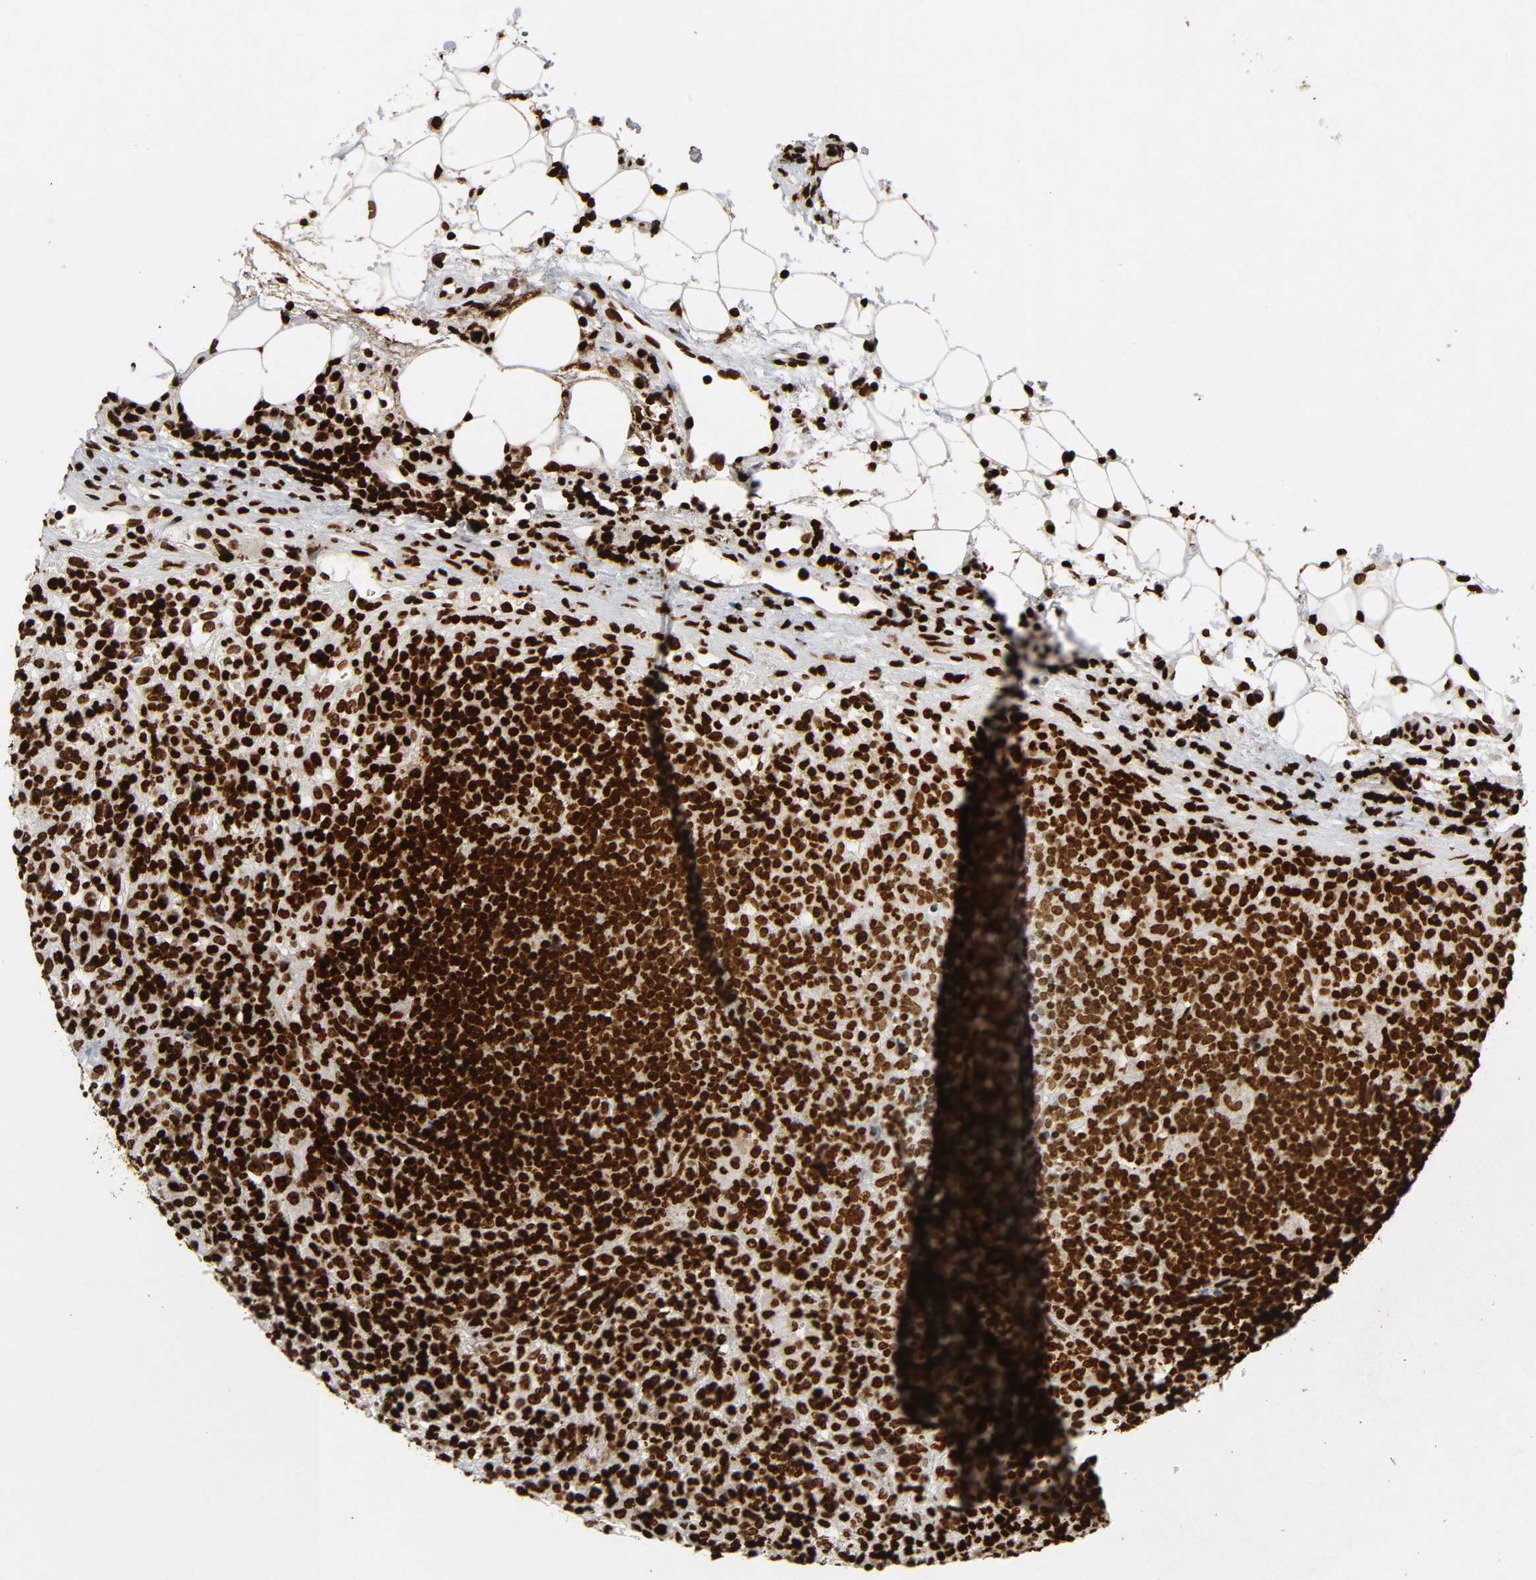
{"staining": {"intensity": "strong", "quantity": ">75%", "location": "nuclear"}, "tissue": "lymphoma", "cell_type": "Tumor cells", "image_type": "cancer", "snomed": [{"axis": "morphology", "description": "Hodgkin's disease, NOS"}, {"axis": "topography", "description": "Lymph node"}], "caption": "Protein analysis of Hodgkin's disease tissue exhibits strong nuclear staining in approximately >75% of tumor cells. Immunohistochemistry stains the protein in brown and the nuclei are stained blue.", "gene": "RXRA", "patient": {"sex": "male", "age": 65}}